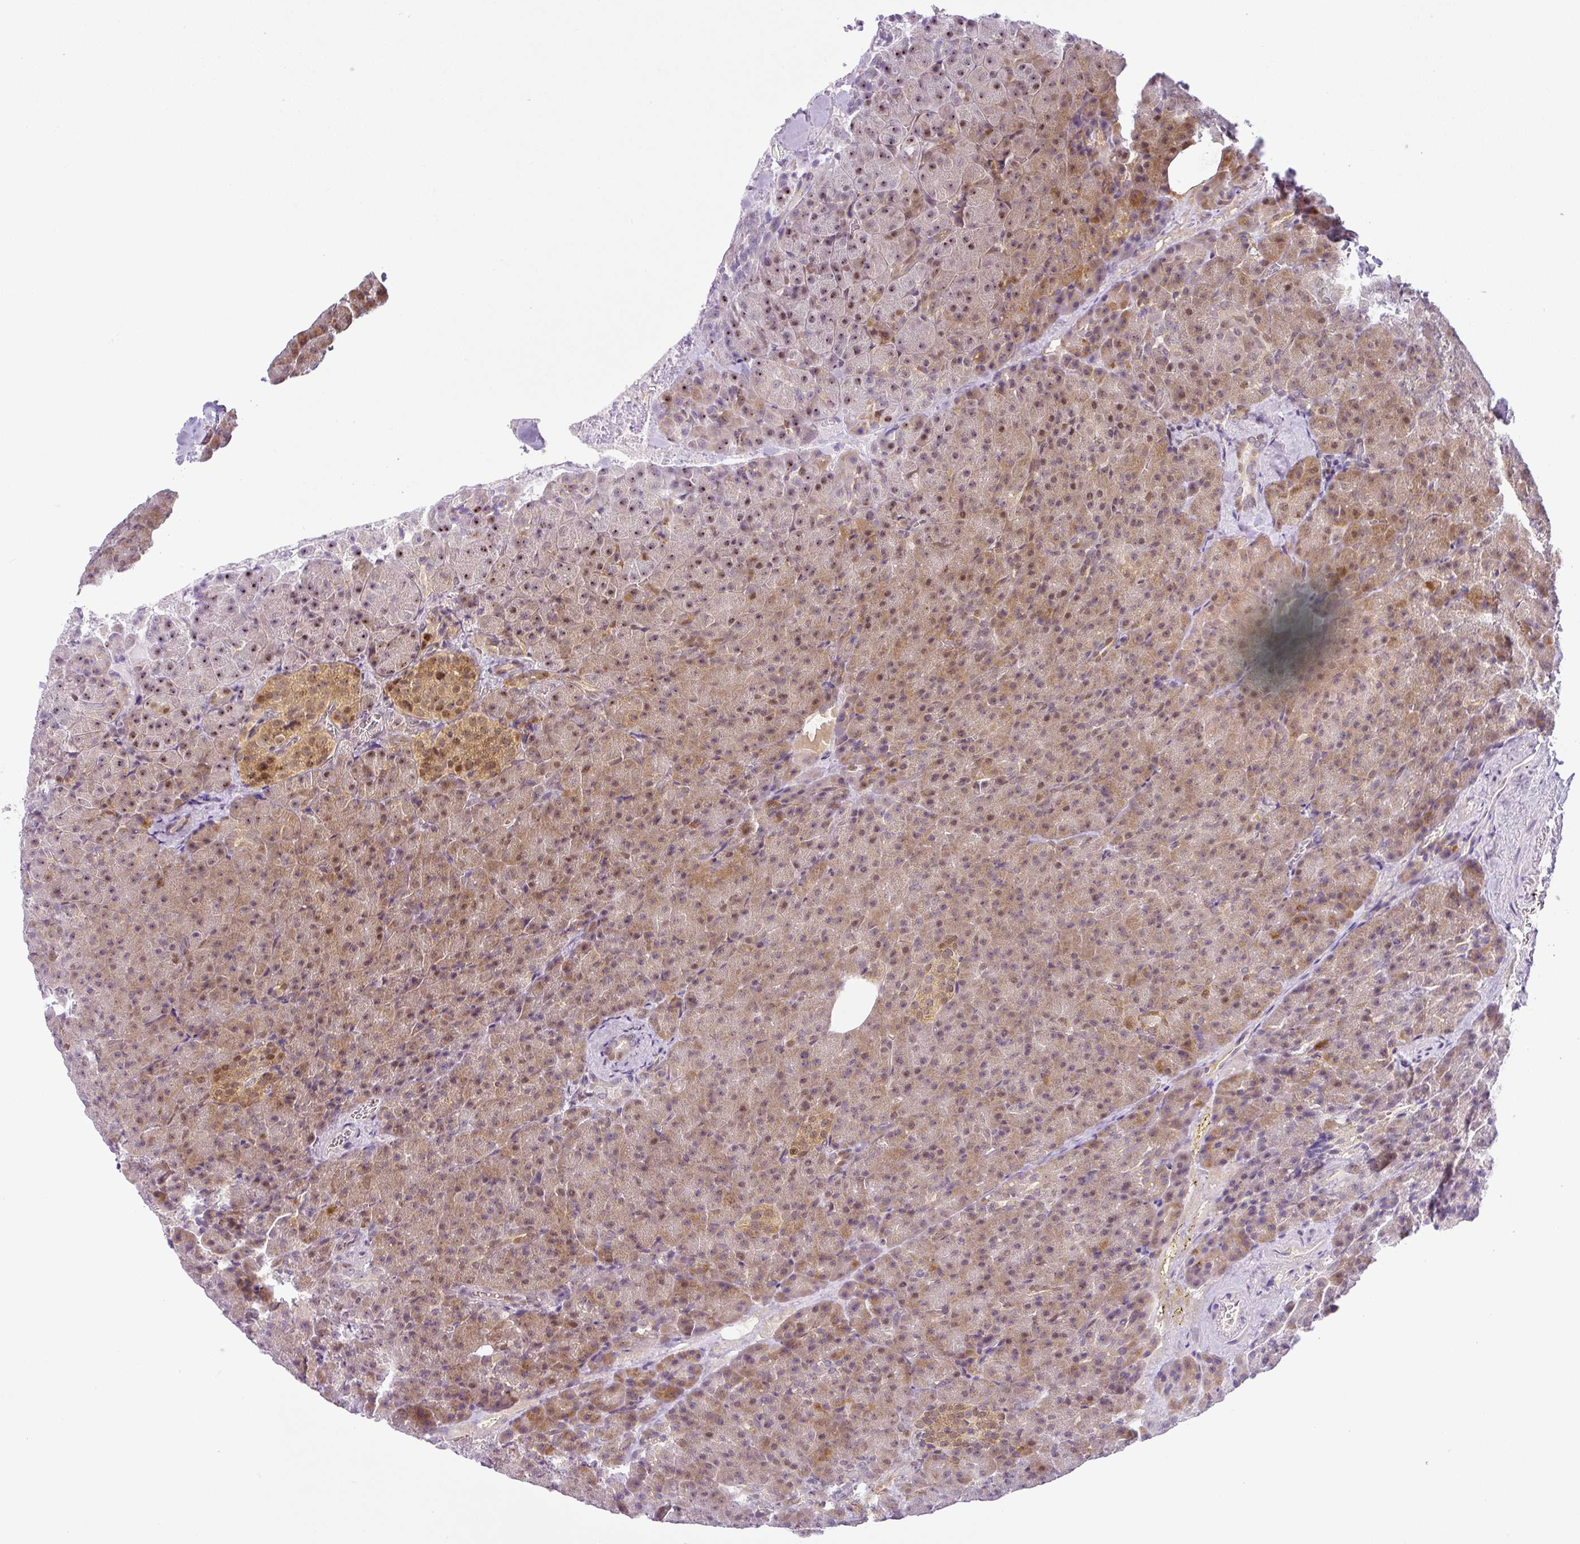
{"staining": {"intensity": "moderate", "quantity": "25%-75%", "location": "cytoplasmic/membranous,nuclear"}, "tissue": "pancreas", "cell_type": "Exocrine glandular cells", "image_type": "normal", "snomed": [{"axis": "morphology", "description": "Normal tissue, NOS"}, {"axis": "topography", "description": "Pancreas"}], "caption": "Immunohistochemistry (DAB) staining of benign pancreas shows moderate cytoplasmic/membranous,nuclear protein positivity in approximately 25%-75% of exocrine glandular cells.", "gene": "NDUFB2", "patient": {"sex": "female", "age": 74}}